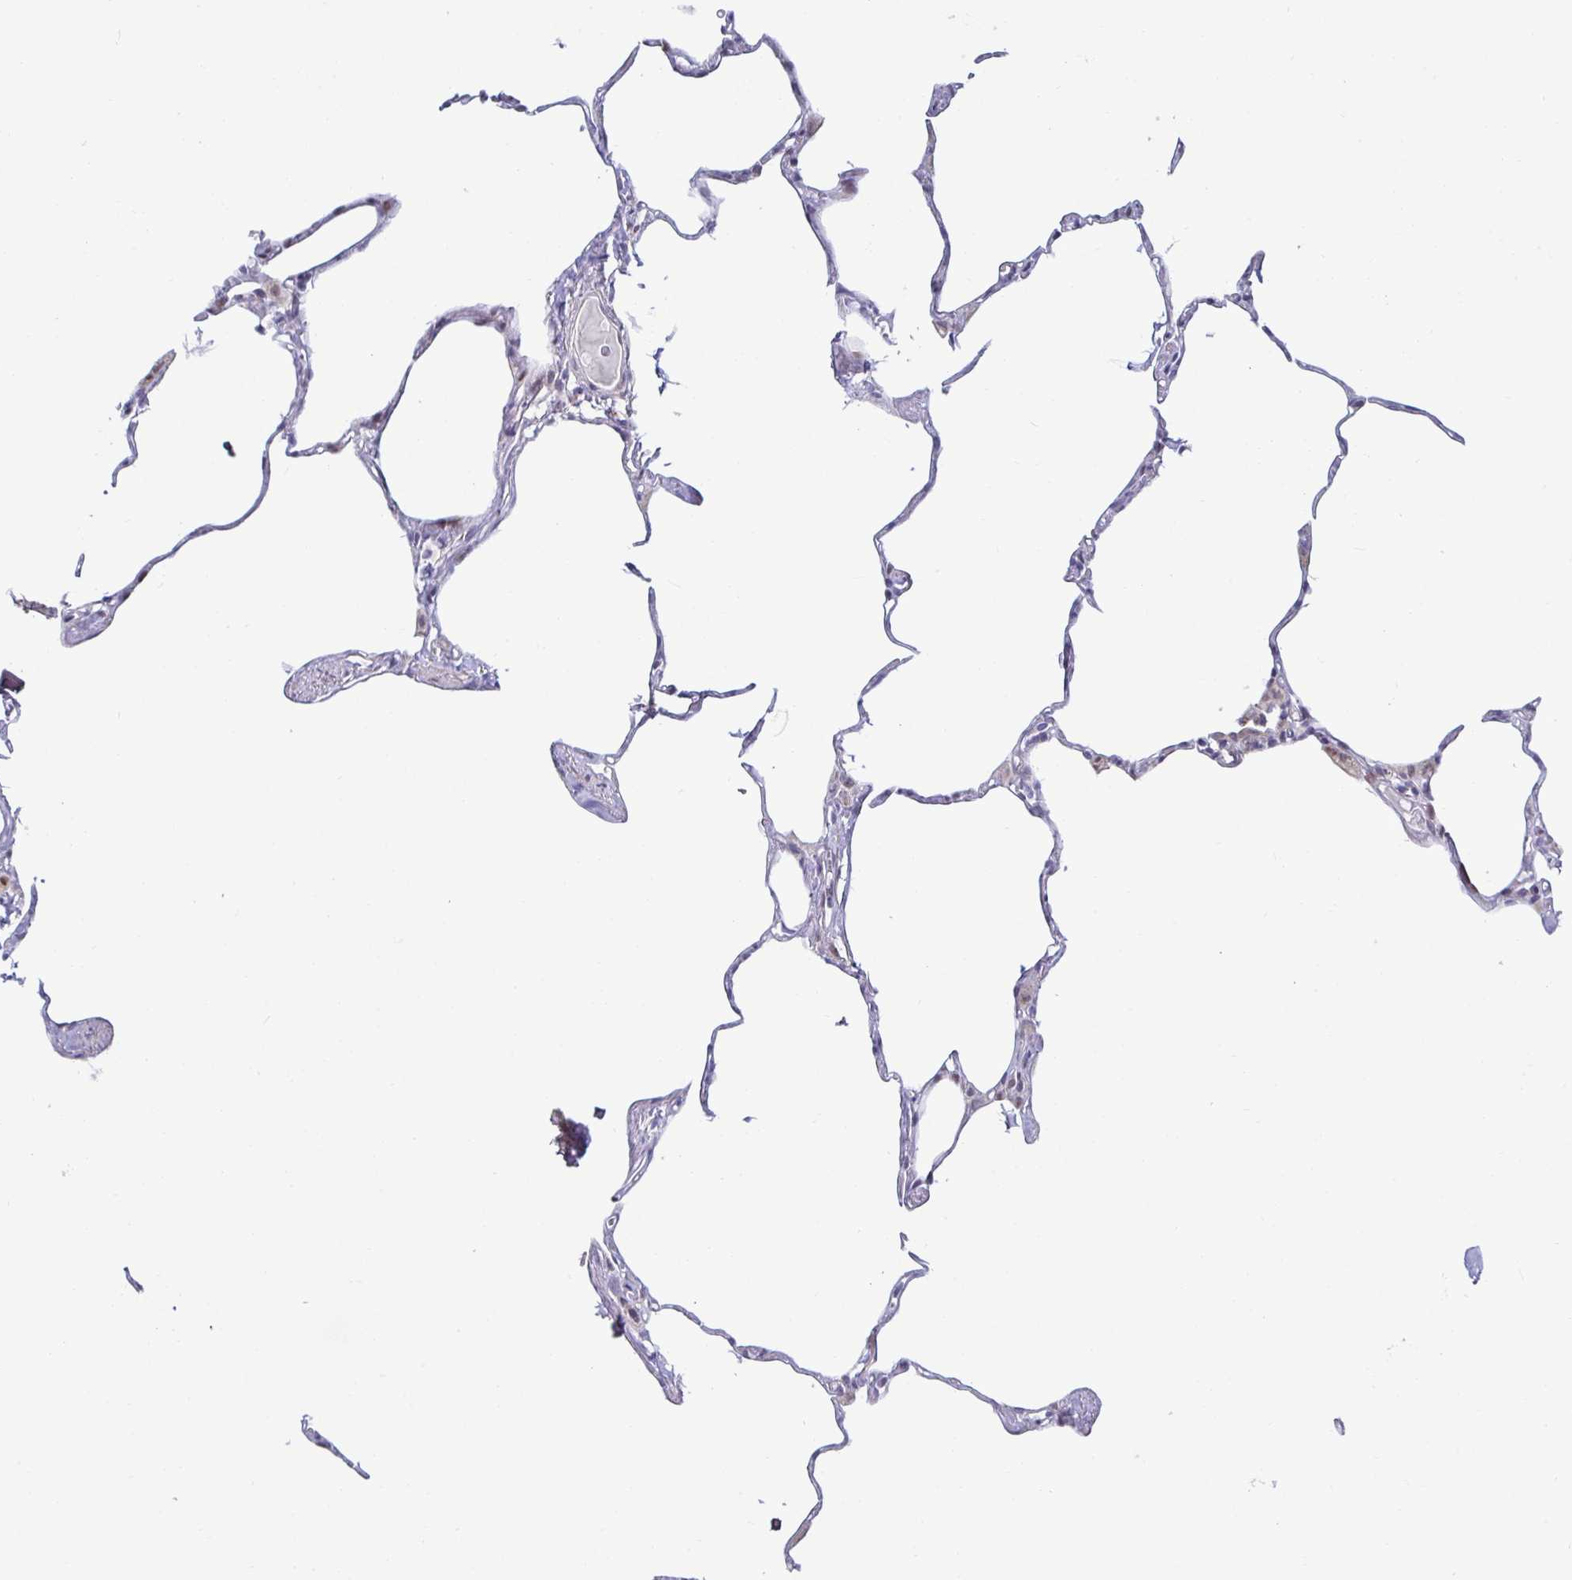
{"staining": {"intensity": "negative", "quantity": "none", "location": "none"}, "tissue": "lung", "cell_type": "Alveolar cells", "image_type": "normal", "snomed": [{"axis": "morphology", "description": "Normal tissue, NOS"}, {"axis": "topography", "description": "Lung"}], "caption": "An immunohistochemistry (IHC) histopathology image of normal lung is shown. There is no staining in alveolar cells of lung.", "gene": "DZIP1", "patient": {"sex": "male", "age": 65}}